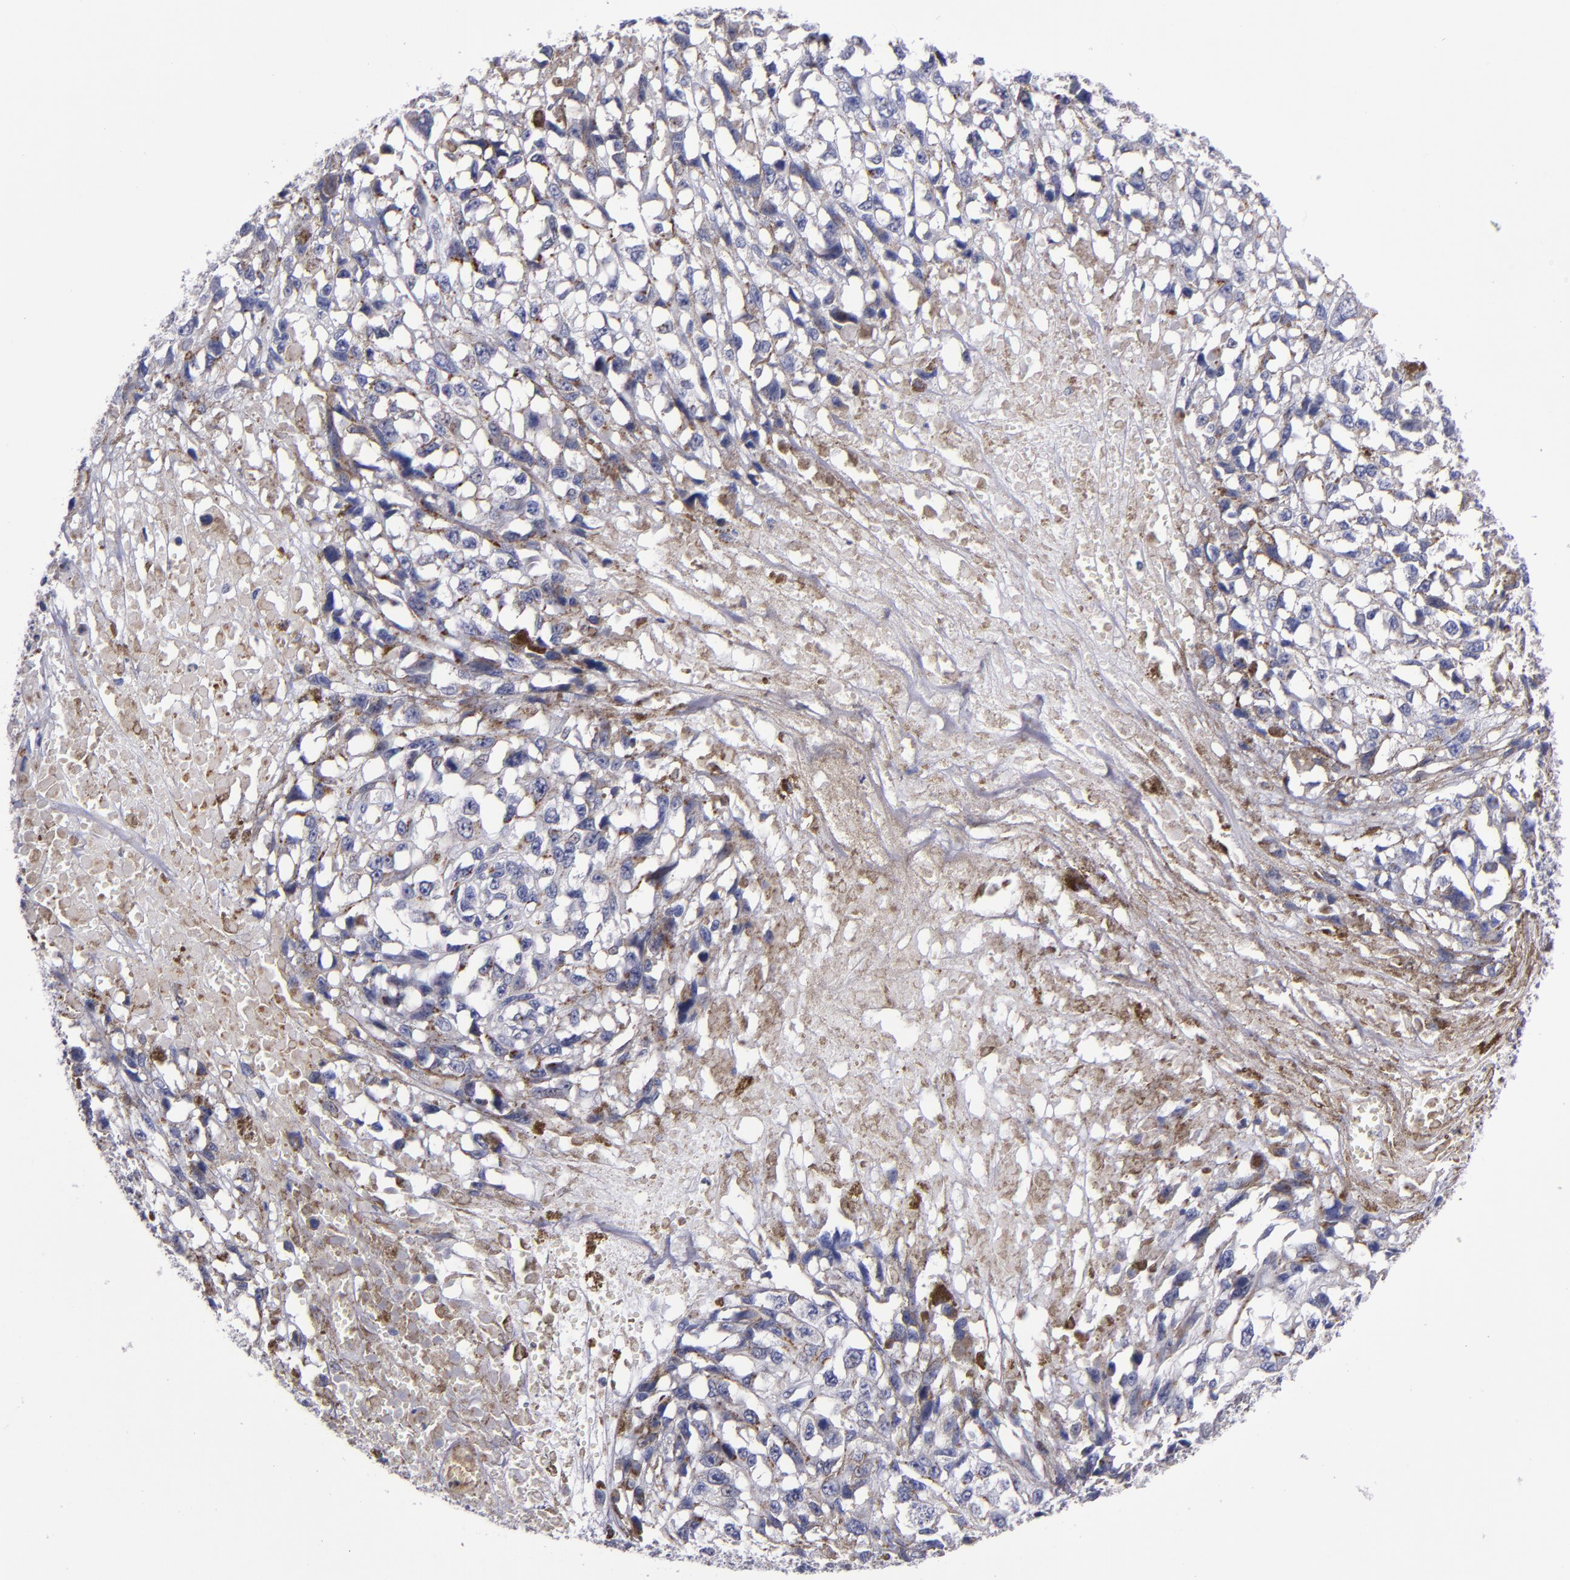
{"staining": {"intensity": "moderate", "quantity": "25%-75%", "location": "cytoplasmic/membranous"}, "tissue": "melanoma", "cell_type": "Tumor cells", "image_type": "cancer", "snomed": [{"axis": "morphology", "description": "Malignant melanoma, Metastatic site"}, {"axis": "topography", "description": "Lymph node"}], "caption": "Tumor cells show medium levels of moderate cytoplasmic/membranous staining in approximately 25%-75% of cells in human melanoma.", "gene": "RAB41", "patient": {"sex": "male", "age": 59}}